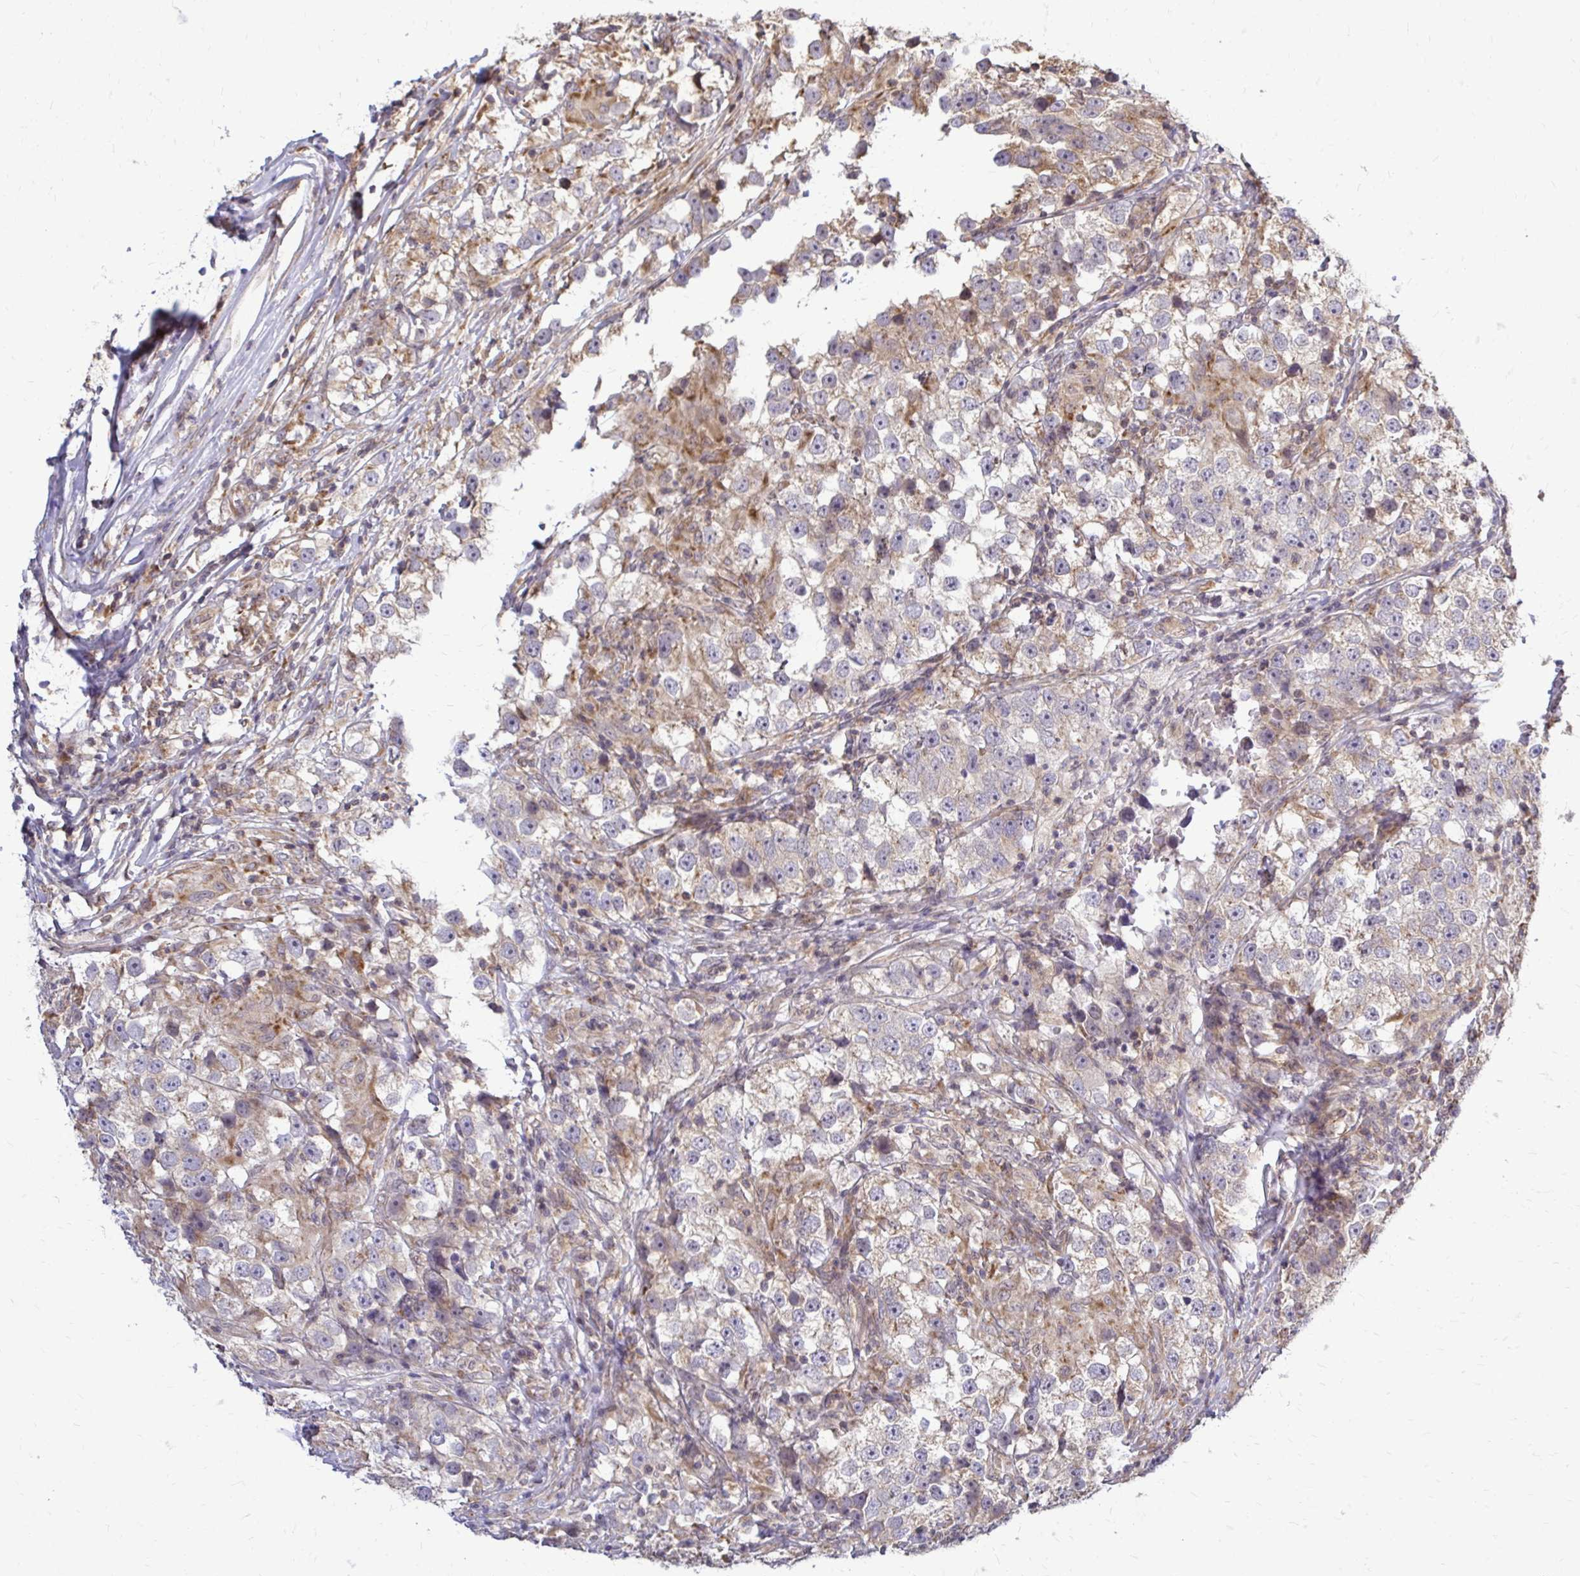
{"staining": {"intensity": "weak", "quantity": "<25%", "location": "cytoplasmic/membranous"}, "tissue": "testis cancer", "cell_type": "Tumor cells", "image_type": "cancer", "snomed": [{"axis": "morphology", "description": "Seminoma, NOS"}, {"axis": "topography", "description": "Testis"}], "caption": "This is a photomicrograph of immunohistochemistry staining of testis cancer, which shows no expression in tumor cells. (DAB (3,3'-diaminobenzidine) immunohistochemistry (IHC), high magnification).", "gene": "FMR1", "patient": {"sex": "male", "age": 46}}